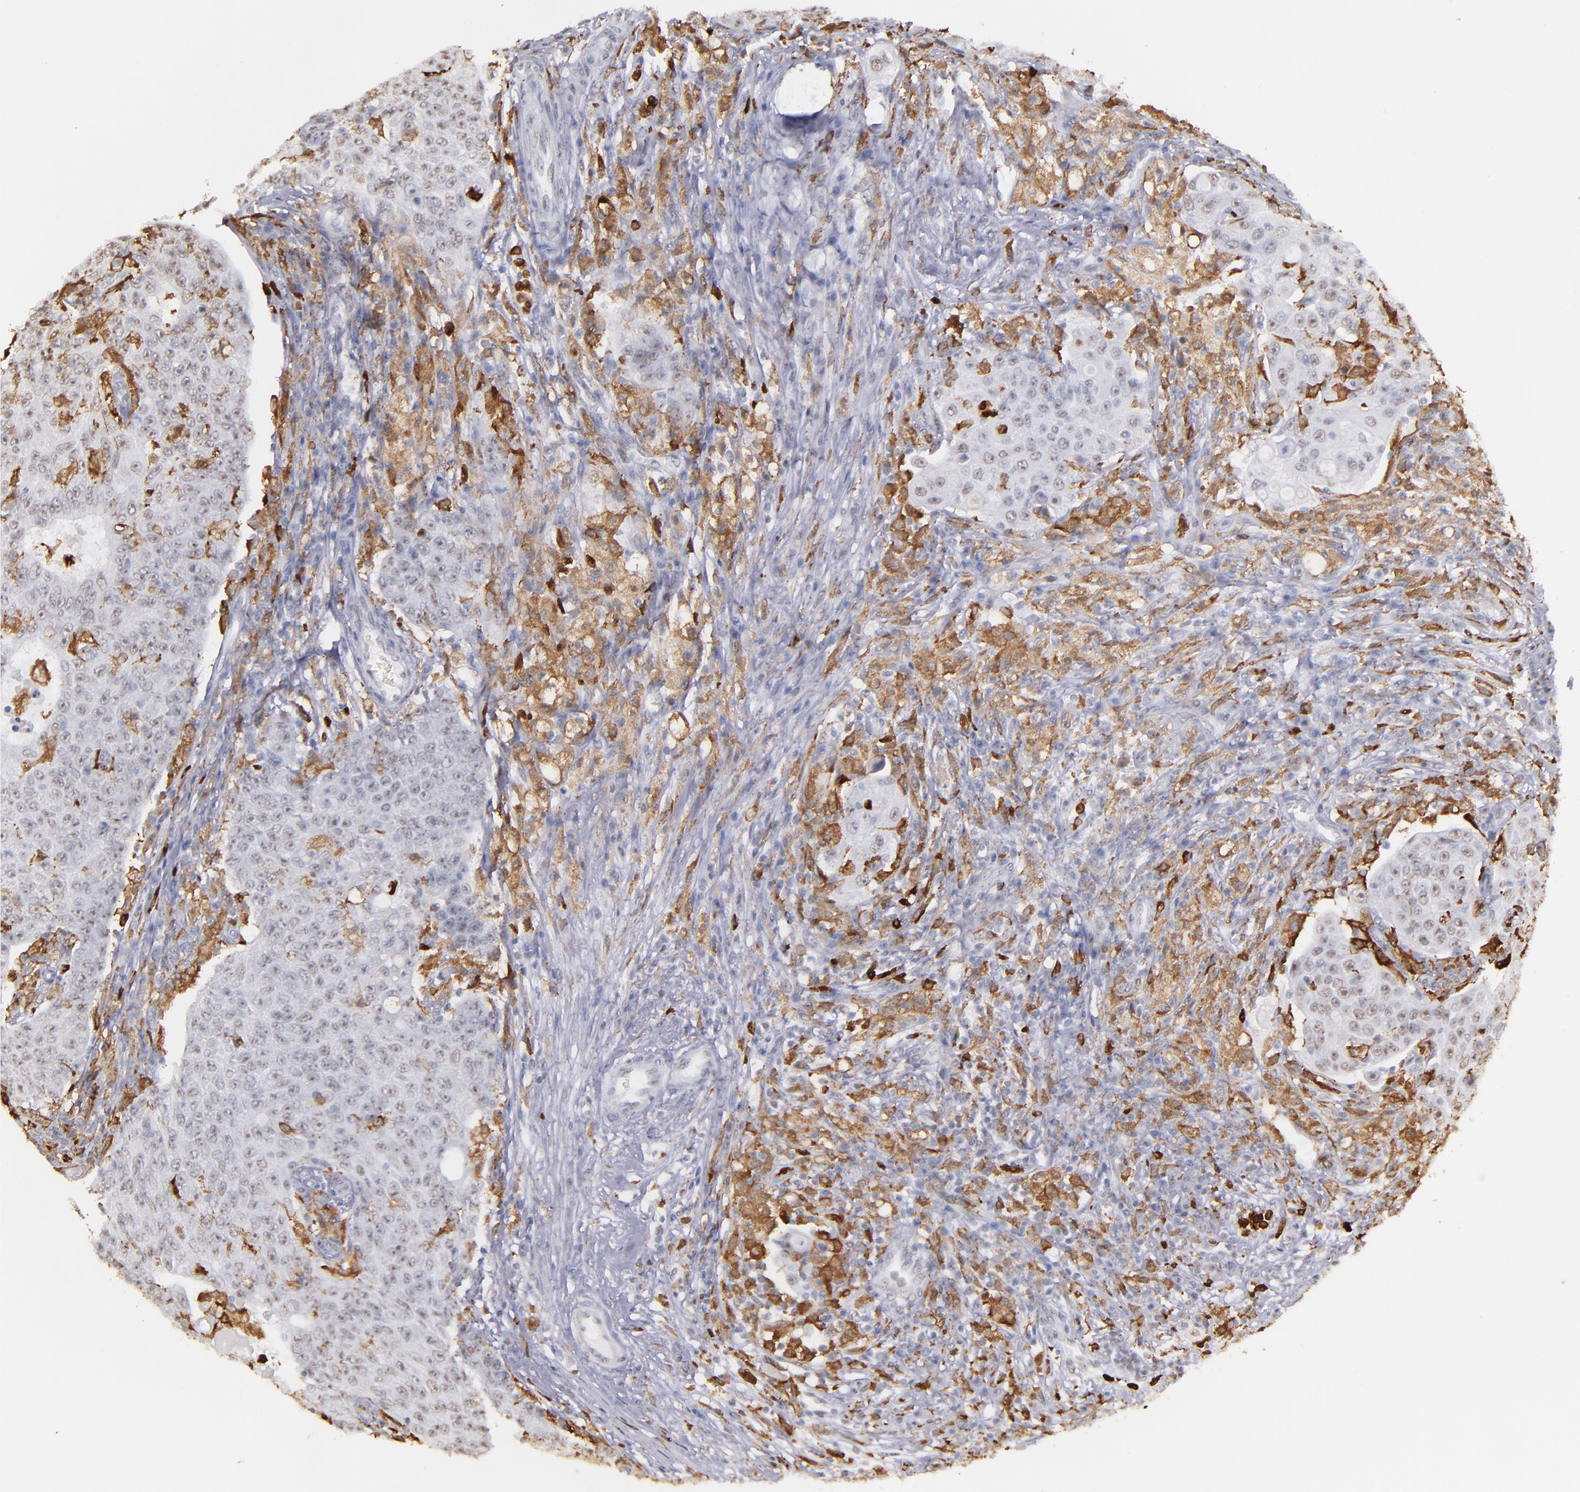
{"staining": {"intensity": "negative", "quantity": "none", "location": "none"}, "tissue": "lymph node", "cell_type": "Germinal center cells", "image_type": "normal", "snomed": [{"axis": "morphology", "description": "Normal tissue, NOS"}, {"axis": "topography", "description": "Lymph node"}], "caption": "IHC of normal human lymph node exhibits no positivity in germinal center cells.", "gene": "NCF2", "patient": {"sex": "female", "age": 42}}